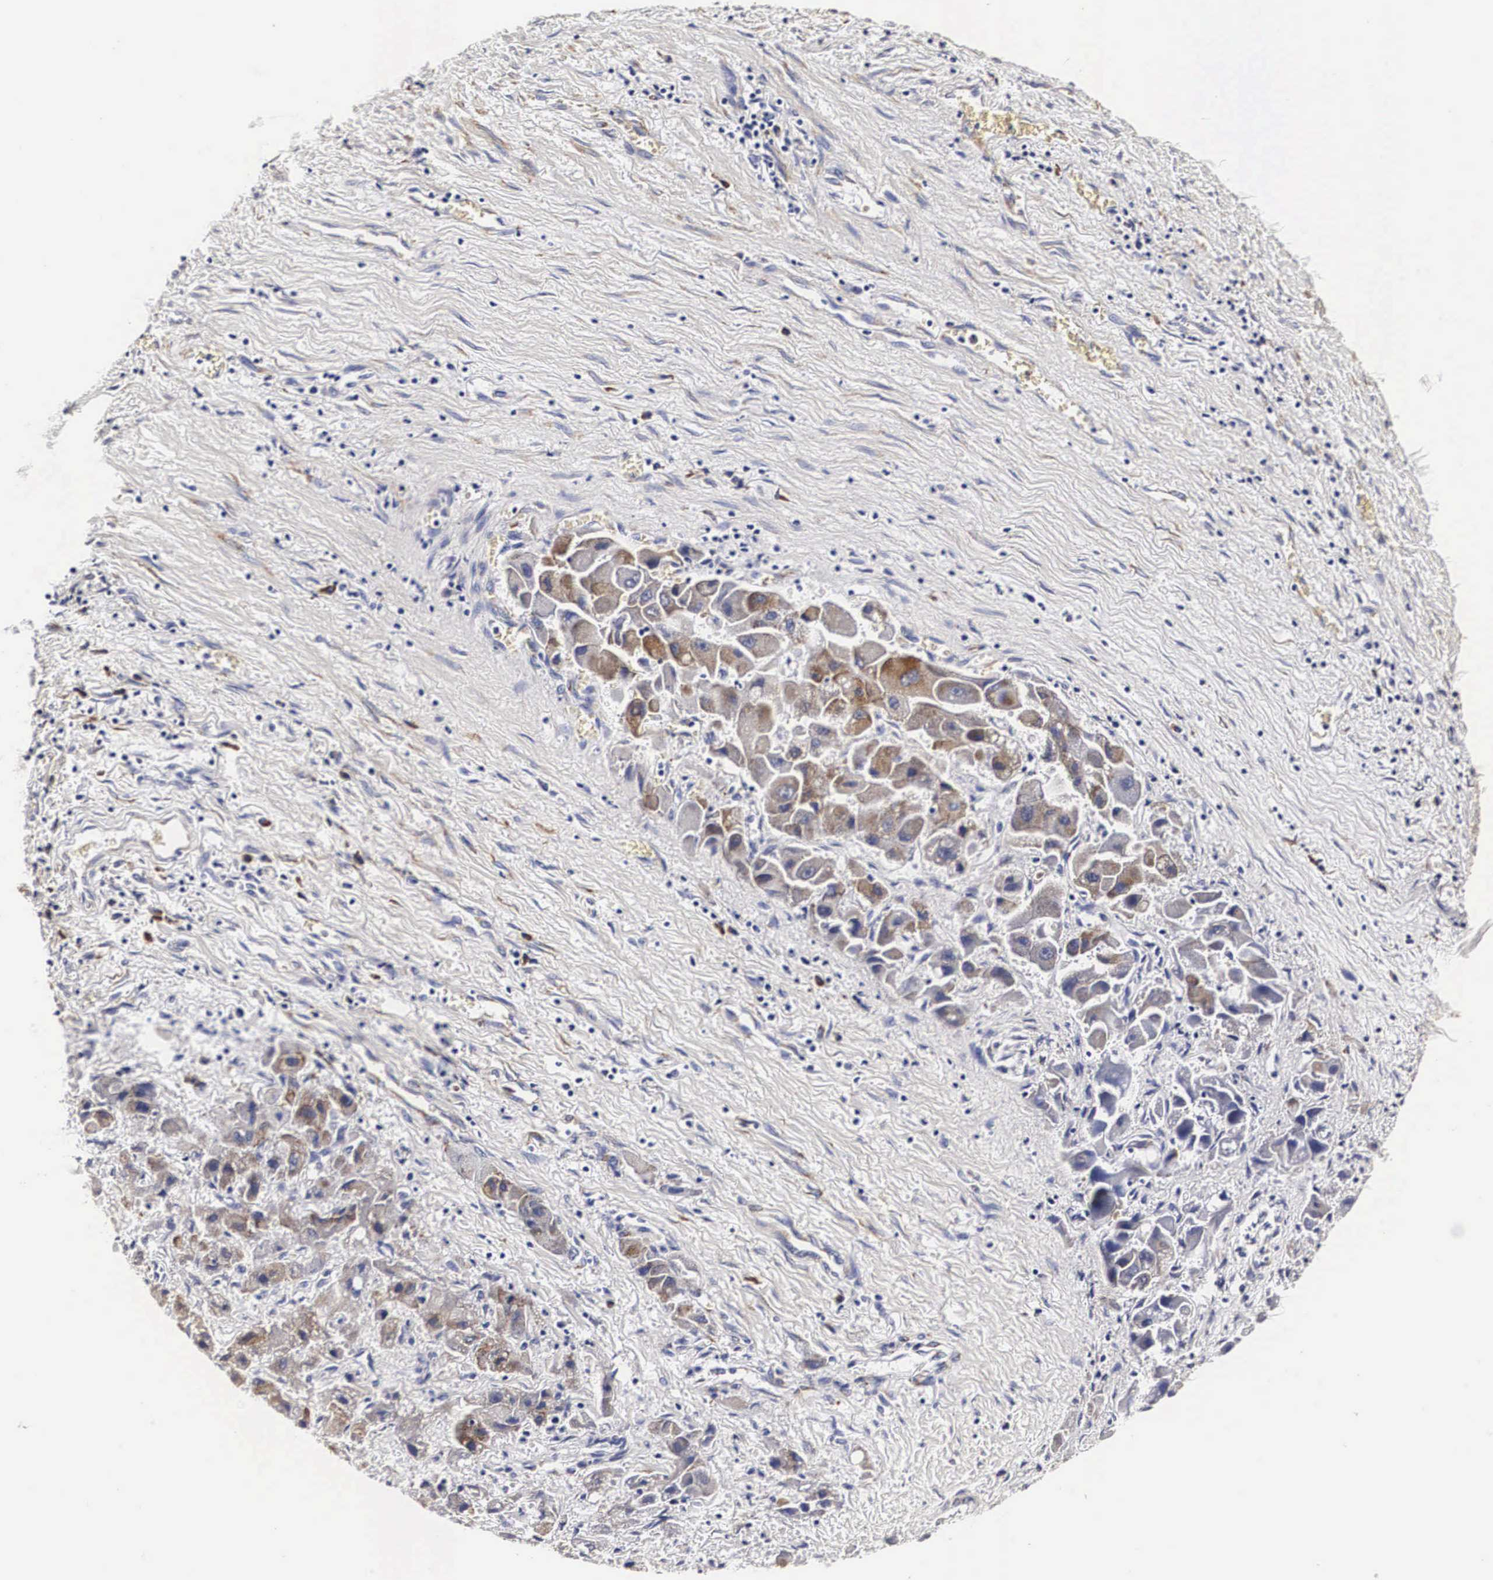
{"staining": {"intensity": "weak", "quantity": "25%-75%", "location": "cytoplasmic/membranous"}, "tissue": "liver cancer", "cell_type": "Tumor cells", "image_type": "cancer", "snomed": [{"axis": "morphology", "description": "Carcinoma, Hepatocellular, NOS"}, {"axis": "topography", "description": "Liver"}], "caption": "Brown immunohistochemical staining in liver hepatocellular carcinoma shows weak cytoplasmic/membranous positivity in about 25%-75% of tumor cells. The staining was performed using DAB (3,3'-diaminobenzidine) to visualize the protein expression in brown, while the nuclei were stained in blue with hematoxylin (Magnification: 20x).", "gene": "CKAP4", "patient": {"sex": "male", "age": 24}}